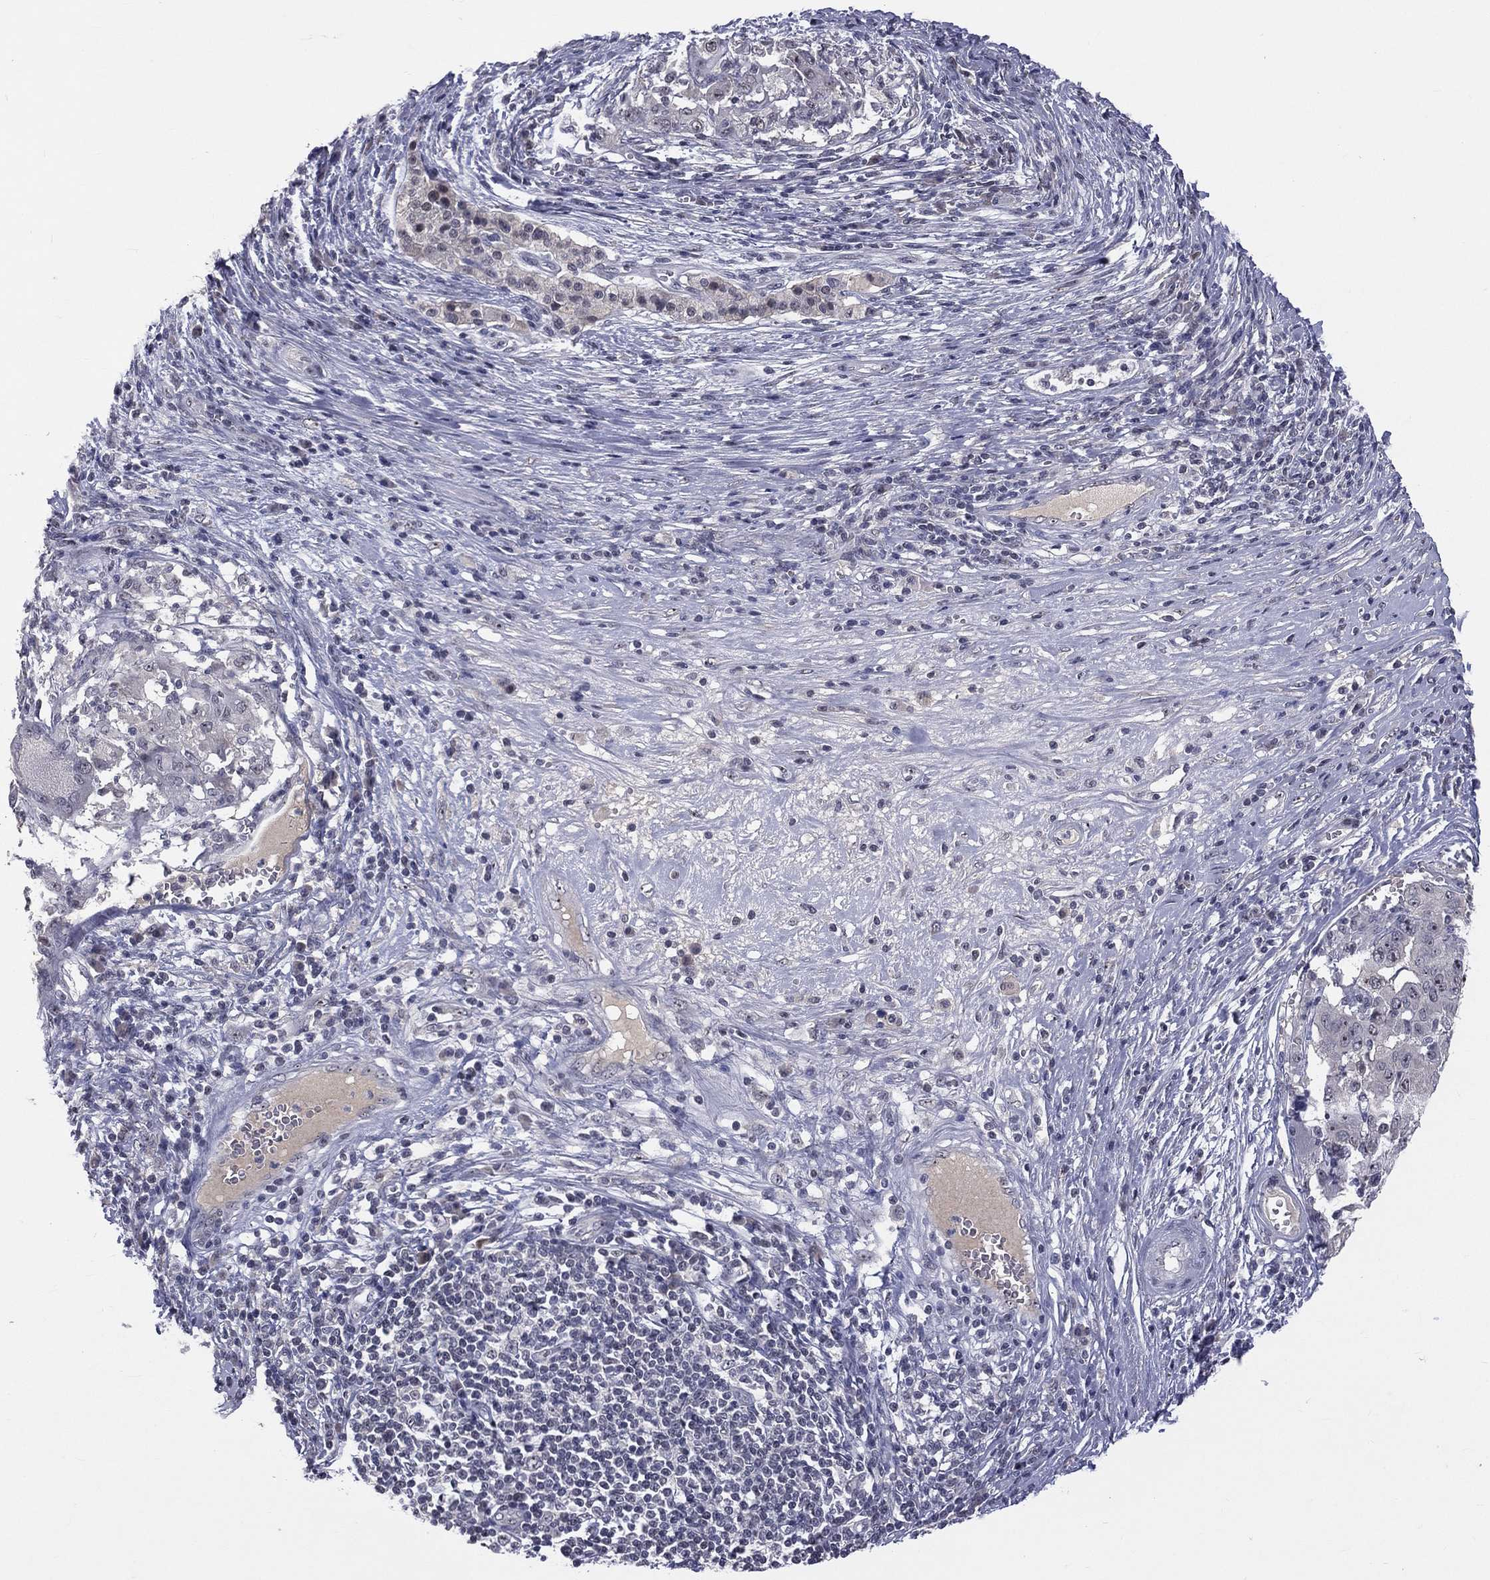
{"staining": {"intensity": "negative", "quantity": "none", "location": "none"}, "tissue": "pancreatic cancer", "cell_type": "Tumor cells", "image_type": "cancer", "snomed": [{"axis": "morphology", "description": "Adenocarcinoma, NOS"}, {"axis": "topography", "description": "Pancreas"}], "caption": "Immunohistochemistry (IHC) of pancreatic adenocarcinoma displays no staining in tumor cells.", "gene": "DSG4", "patient": {"sex": "male", "age": 63}}